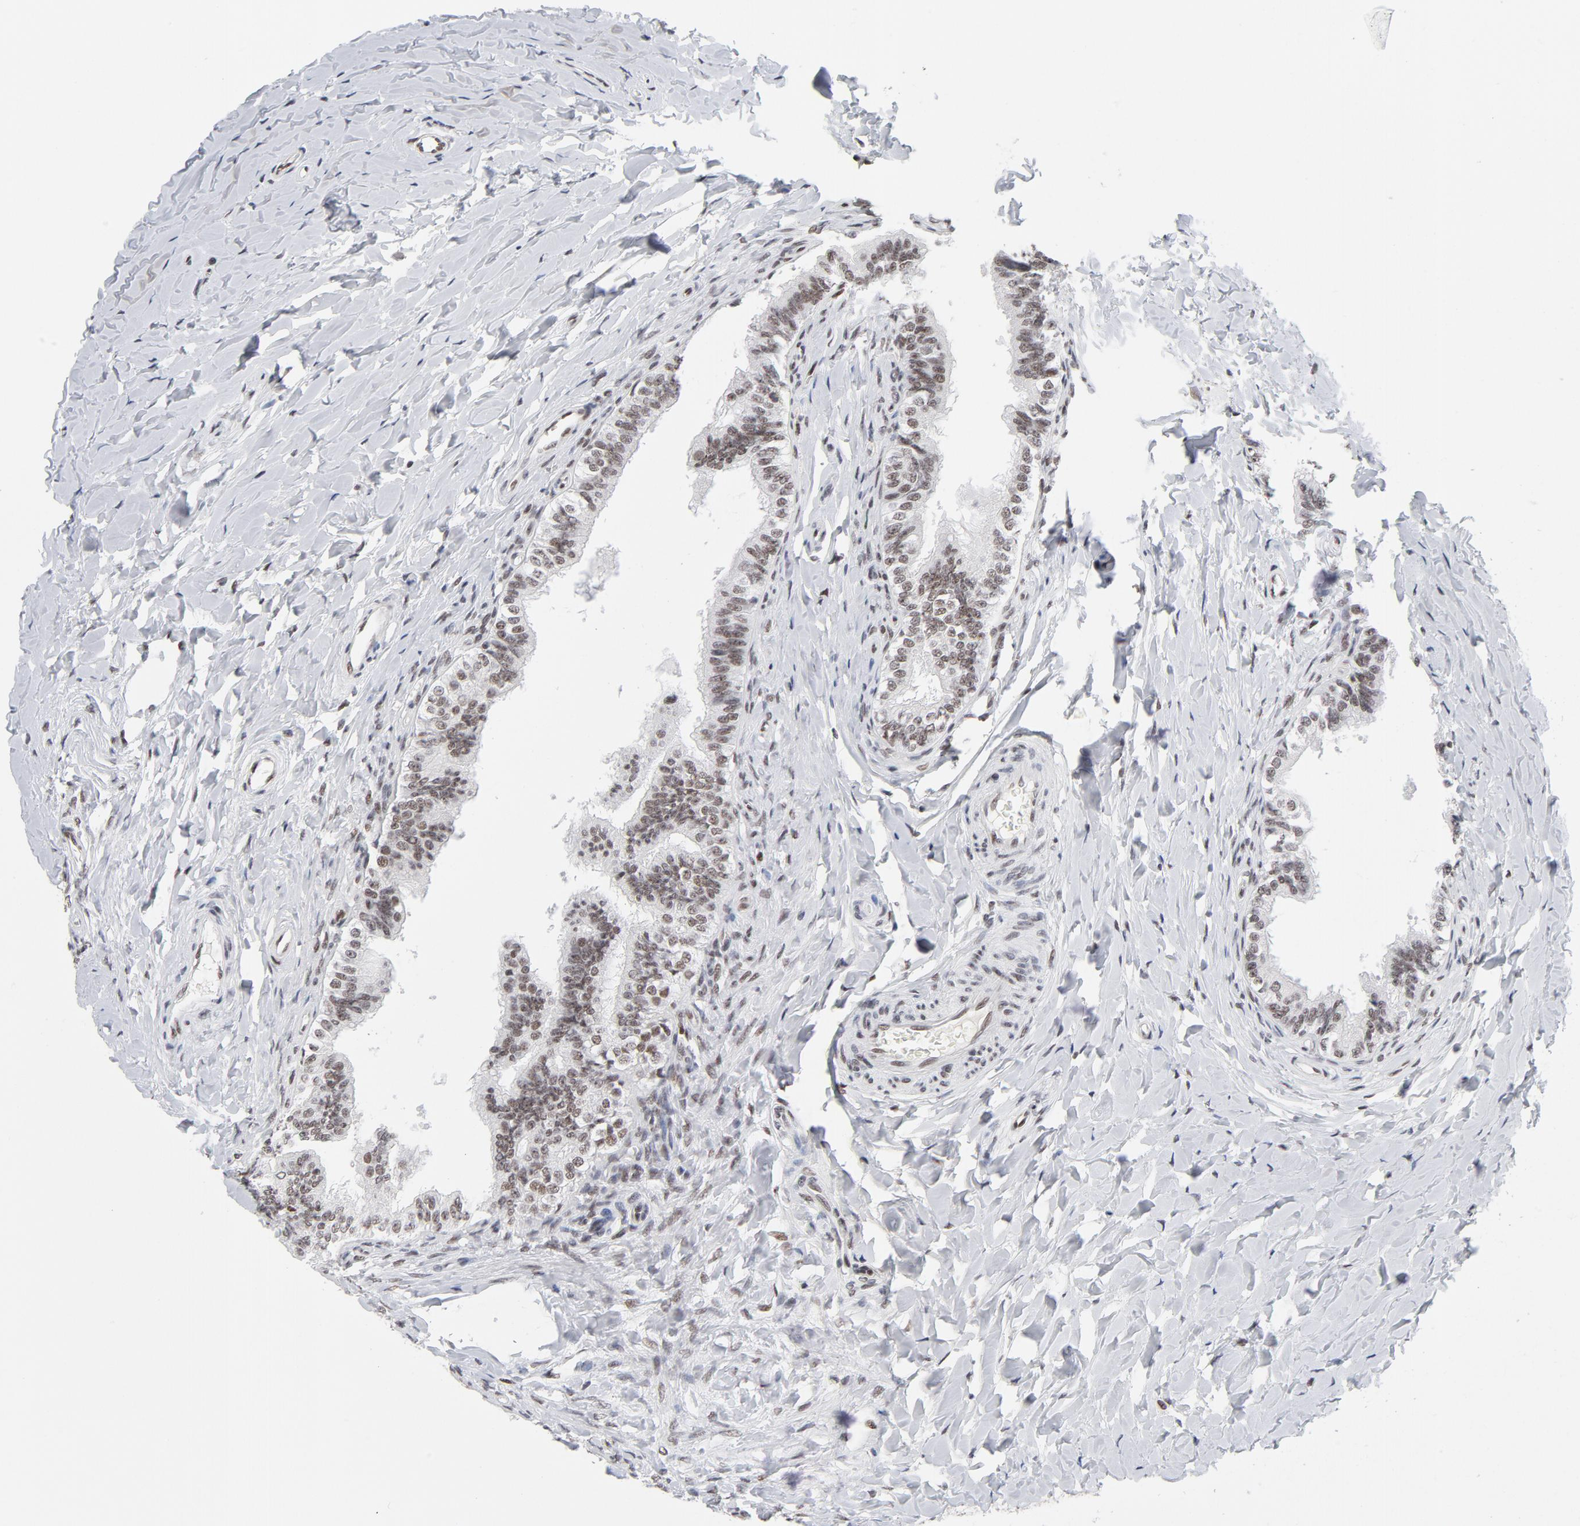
{"staining": {"intensity": "weak", "quantity": "25%-75%", "location": "nuclear"}, "tissue": "epididymis", "cell_type": "Glandular cells", "image_type": "normal", "snomed": [{"axis": "morphology", "description": "Normal tissue, NOS"}, {"axis": "topography", "description": "Soft tissue"}, {"axis": "topography", "description": "Epididymis"}], "caption": "DAB (3,3'-diaminobenzidine) immunohistochemical staining of normal human epididymis exhibits weak nuclear protein staining in approximately 25%-75% of glandular cells. (brown staining indicates protein expression, while blue staining denotes nuclei).", "gene": "RFC4", "patient": {"sex": "male", "age": 26}}